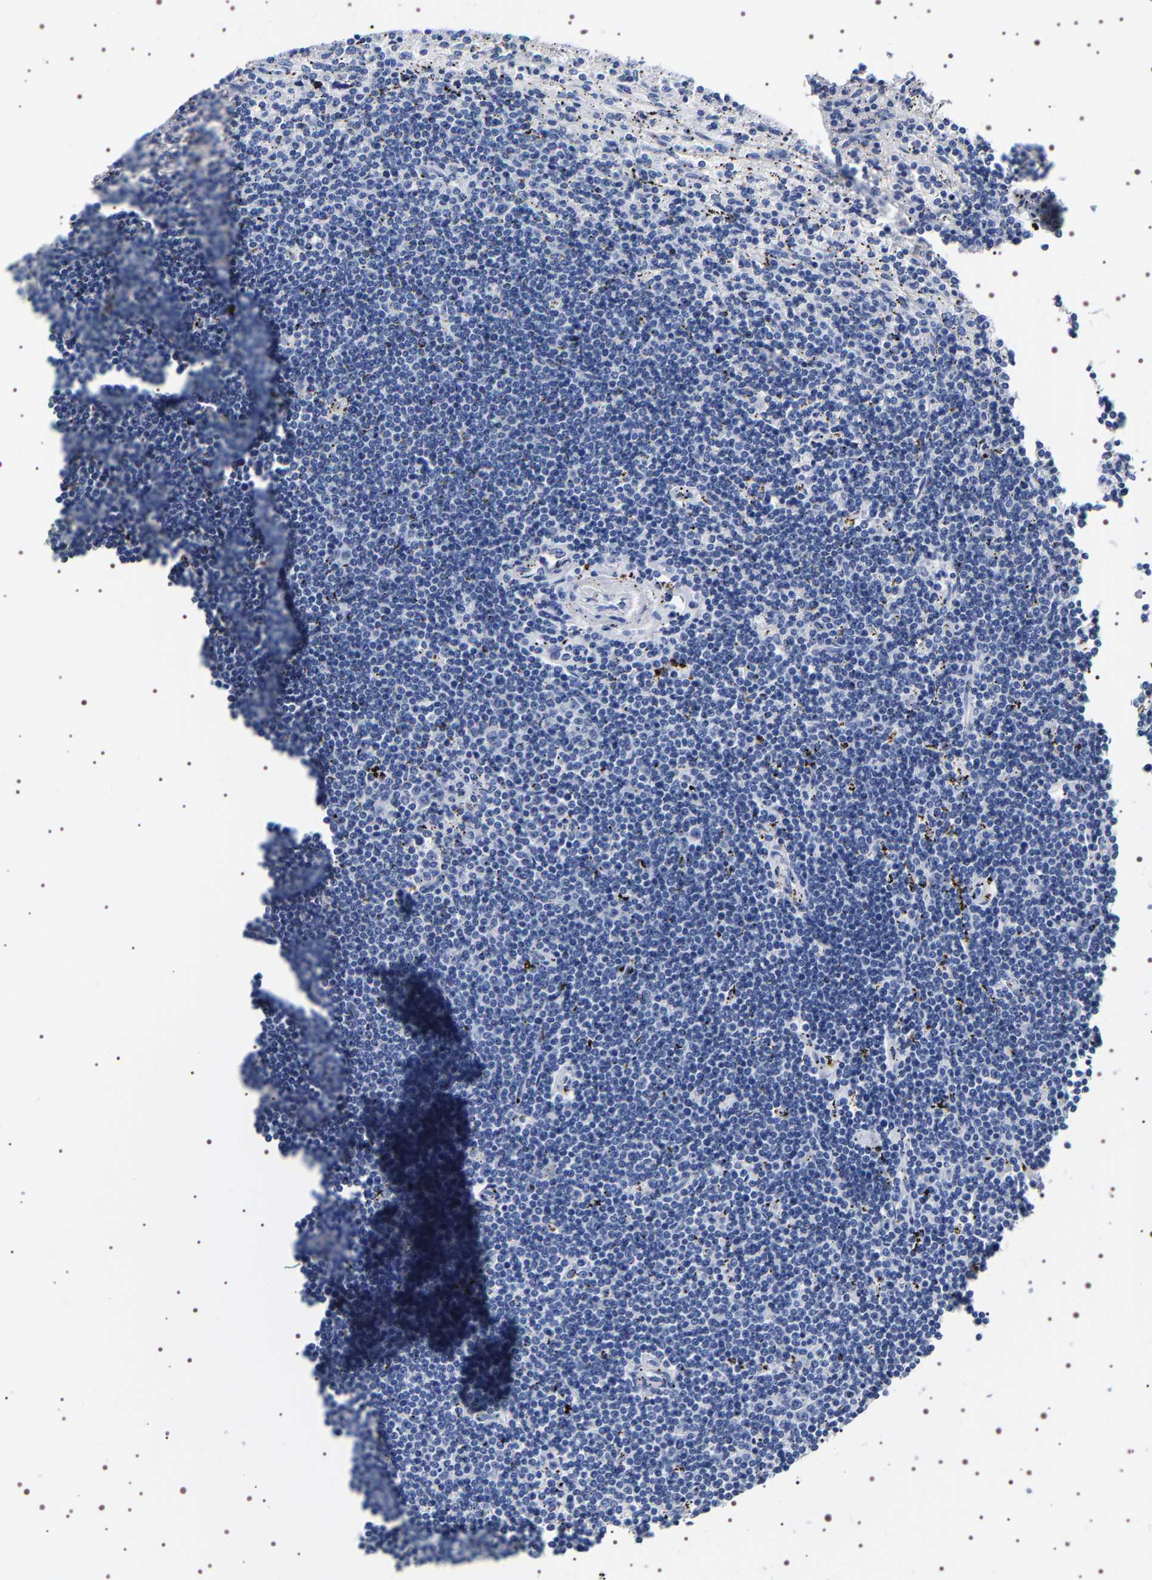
{"staining": {"intensity": "negative", "quantity": "none", "location": "none"}, "tissue": "lymphoma", "cell_type": "Tumor cells", "image_type": "cancer", "snomed": [{"axis": "morphology", "description": "Malignant lymphoma, non-Hodgkin's type, Low grade"}, {"axis": "topography", "description": "Spleen"}], "caption": "The histopathology image displays no significant positivity in tumor cells of lymphoma. The staining was performed using DAB (3,3'-diaminobenzidine) to visualize the protein expression in brown, while the nuclei were stained in blue with hematoxylin (Magnification: 20x).", "gene": "UBQLN3", "patient": {"sex": "male", "age": 76}}